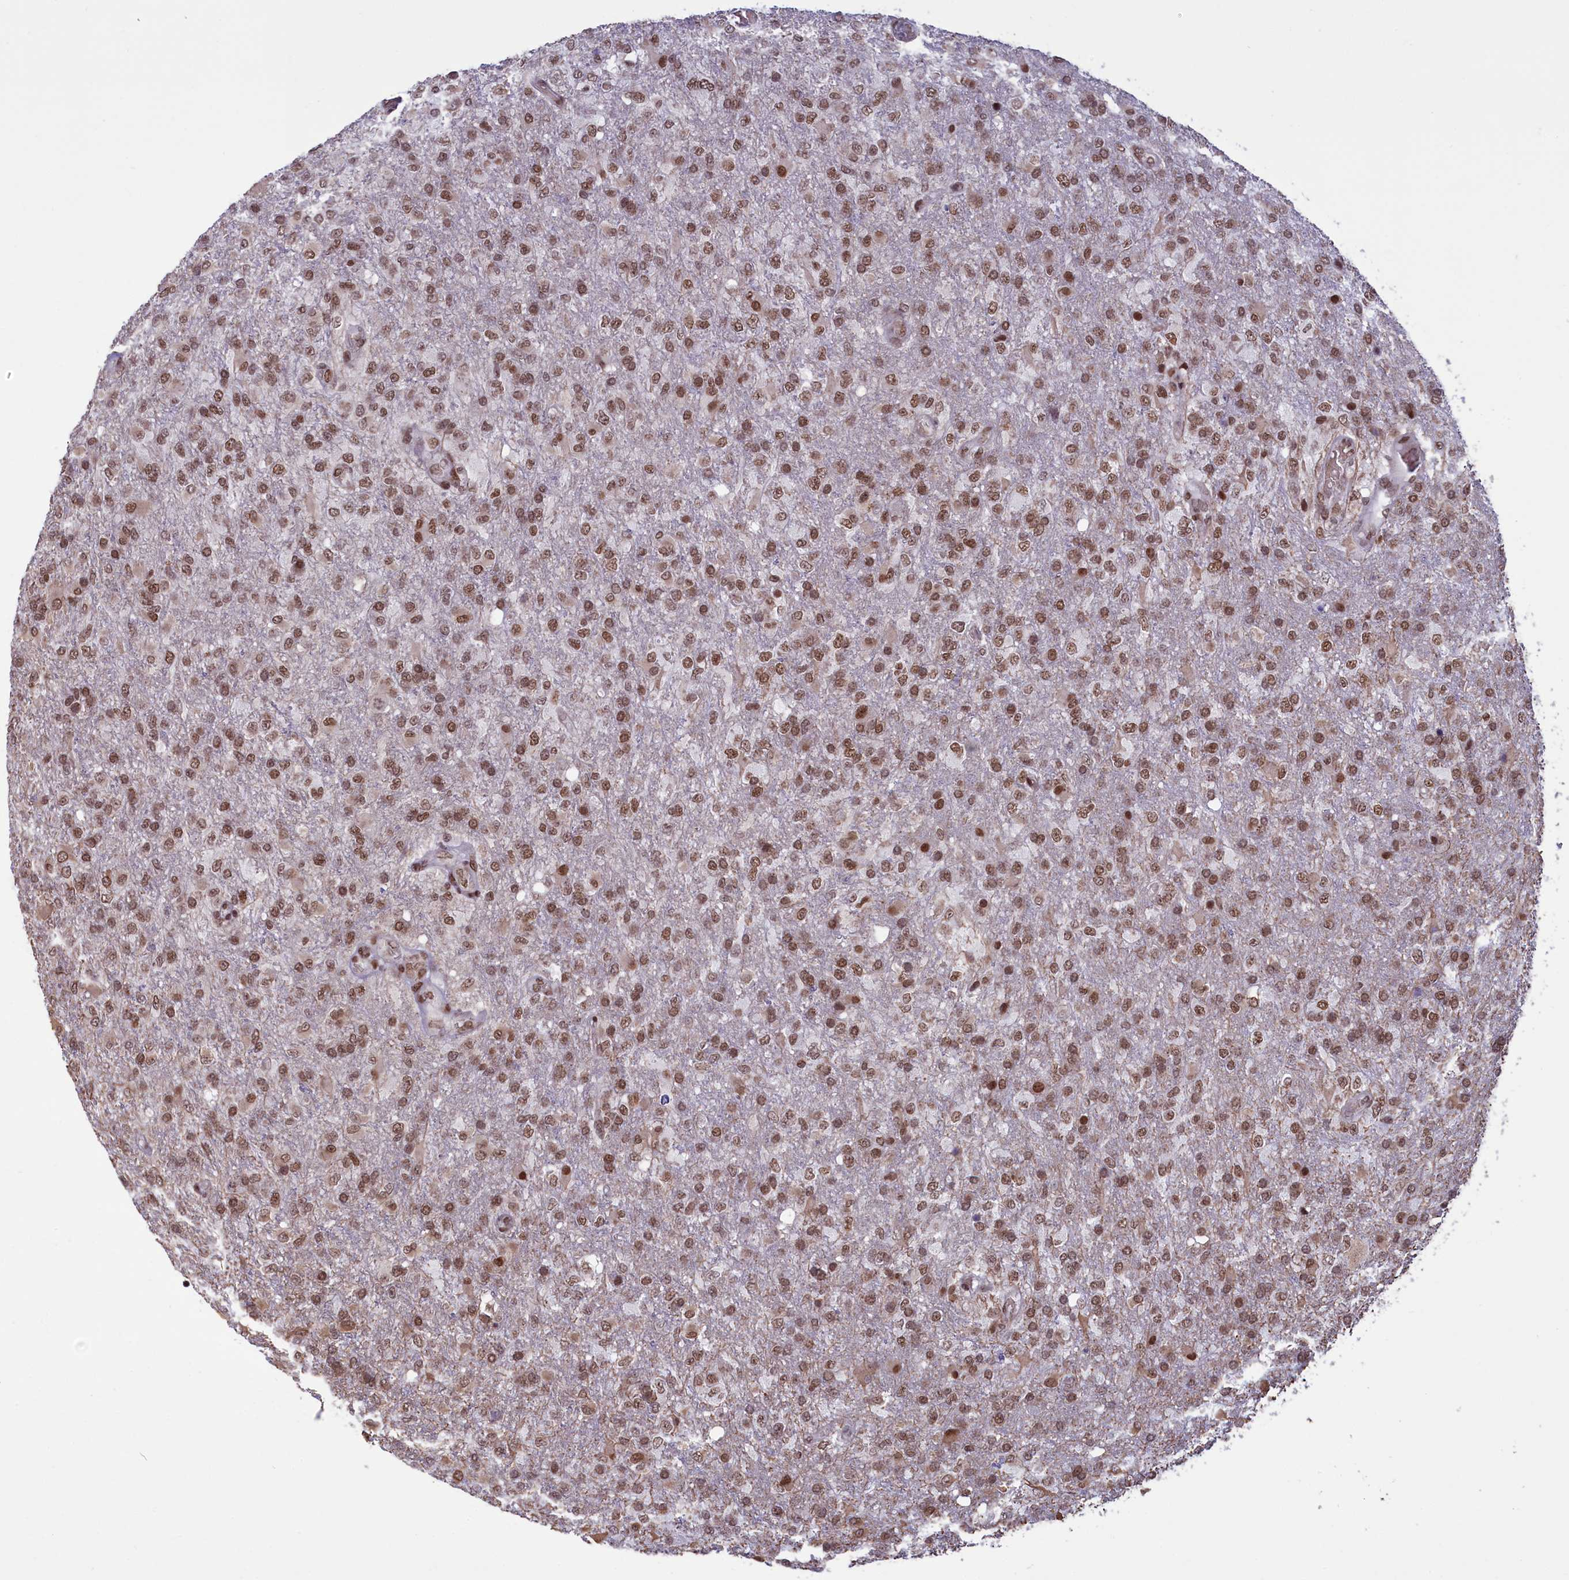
{"staining": {"intensity": "moderate", "quantity": ">75%", "location": "nuclear"}, "tissue": "glioma", "cell_type": "Tumor cells", "image_type": "cancer", "snomed": [{"axis": "morphology", "description": "Glioma, malignant, High grade"}, {"axis": "topography", "description": "Brain"}], "caption": "A high-resolution micrograph shows IHC staining of malignant high-grade glioma, which shows moderate nuclear expression in approximately >75% of tumor cells. The staining was performed using DAB to visualize the protein expression in brown, while the nuclei were stained in blue with hematoxylin (Magnification: 20x).", "gene": "MPHOSPH8", "patient": {"sex": "female", "age": 74}}